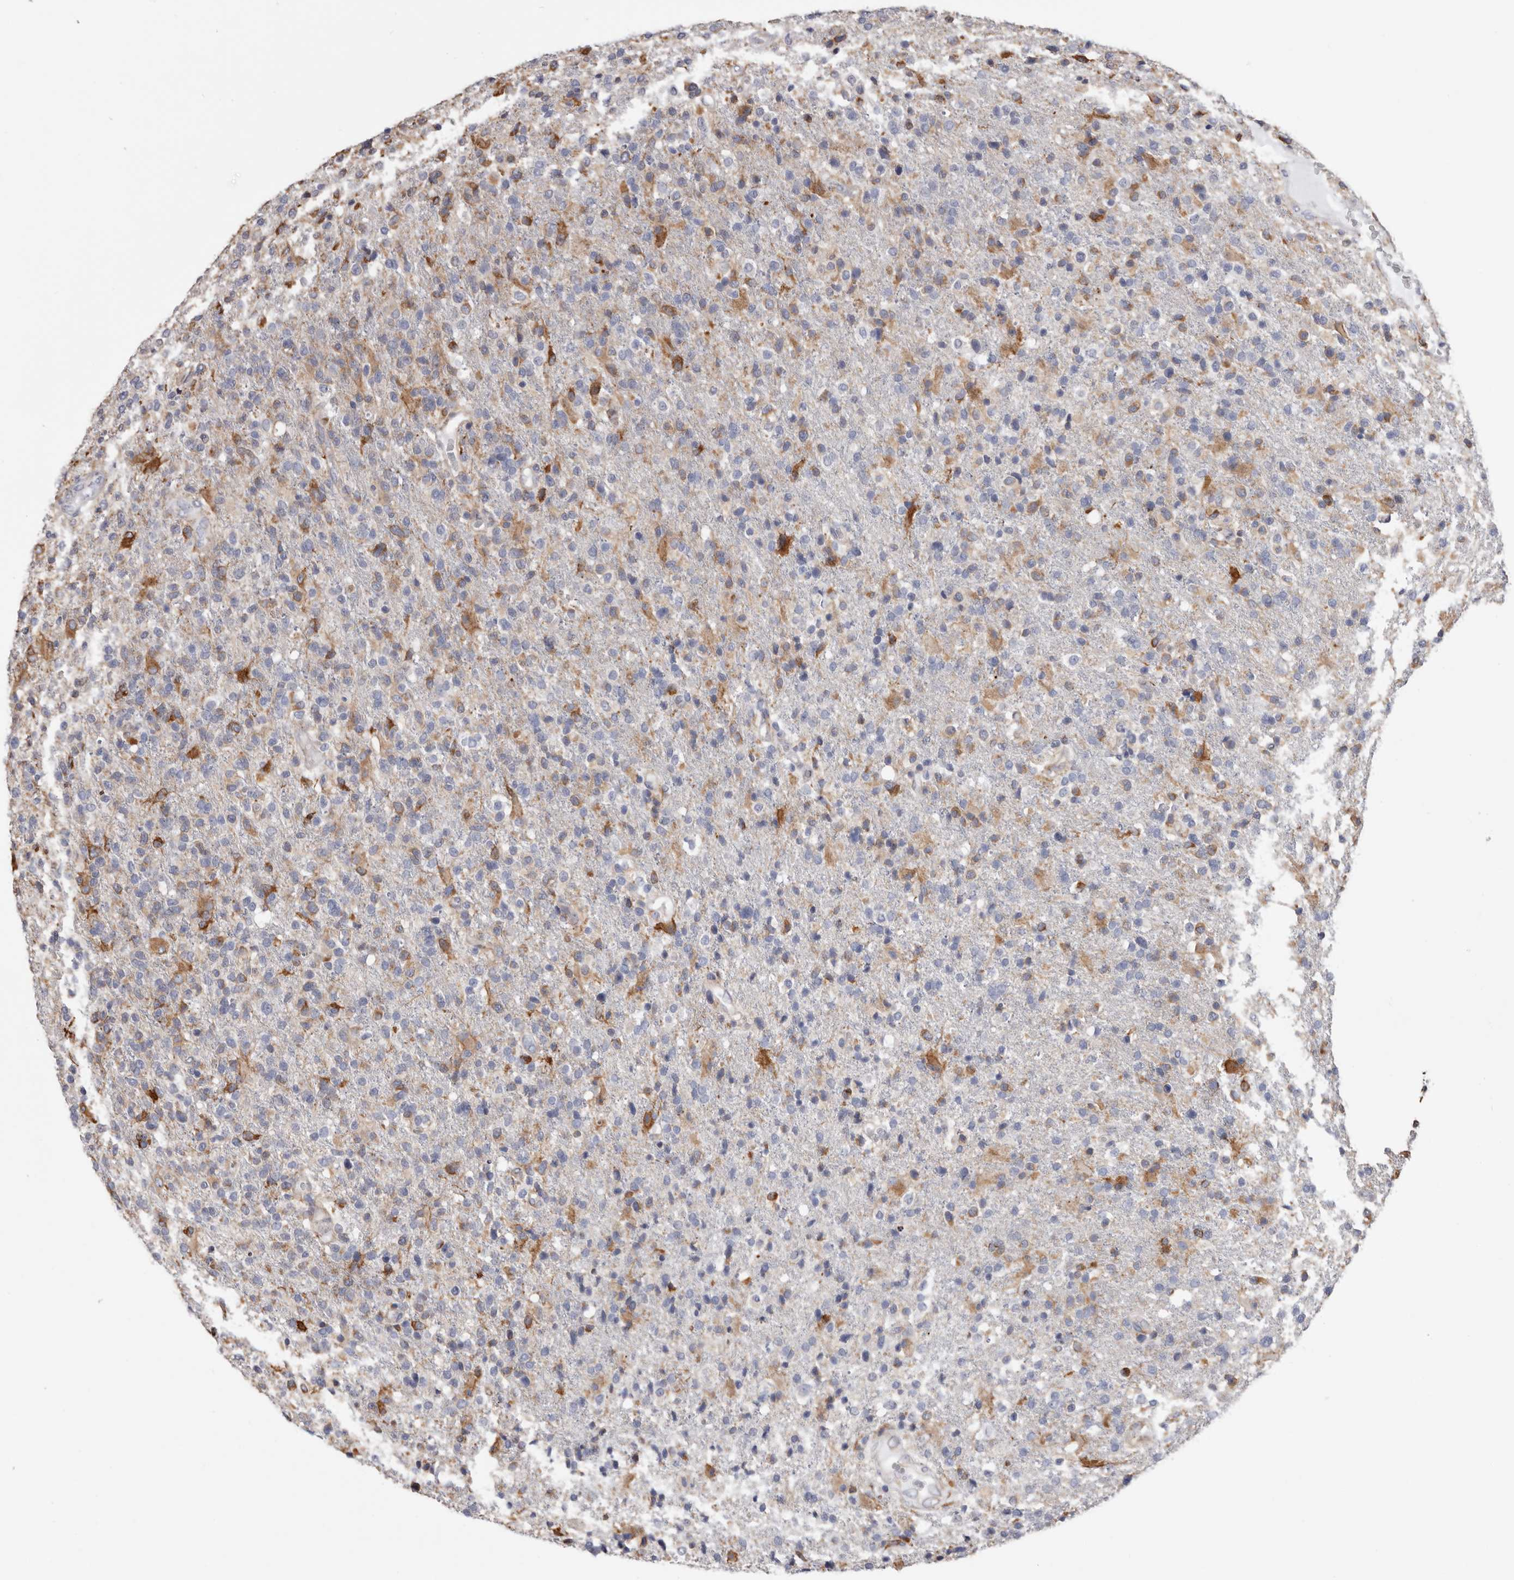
{"staining": {"intensity": "moderate", "quantity": "<25%", "location": "cytoplasmic/membranous"}, "tissue": "glioma", "cell_type": "Tumor cells", "image_type": "cancer", "snomed": [{"axis": "morphology", "description": "Glioma, malignant, High grade"}, {"axis": "topography", "description": "Brain"}], "caption": "Moderate cytoplasmic/membranous protein positivity is appreciated in approximately <25% of tumor cells in malignant glioma (high-grade). The staining is performed using DAB (3,3'-diaminobenzidine) brown chromogen to label protein expression. The nuclei are counter-stained blue using hematoxylin.", "gene": "SEMA3E", "patient": {"sex": "male", "age": 72}}